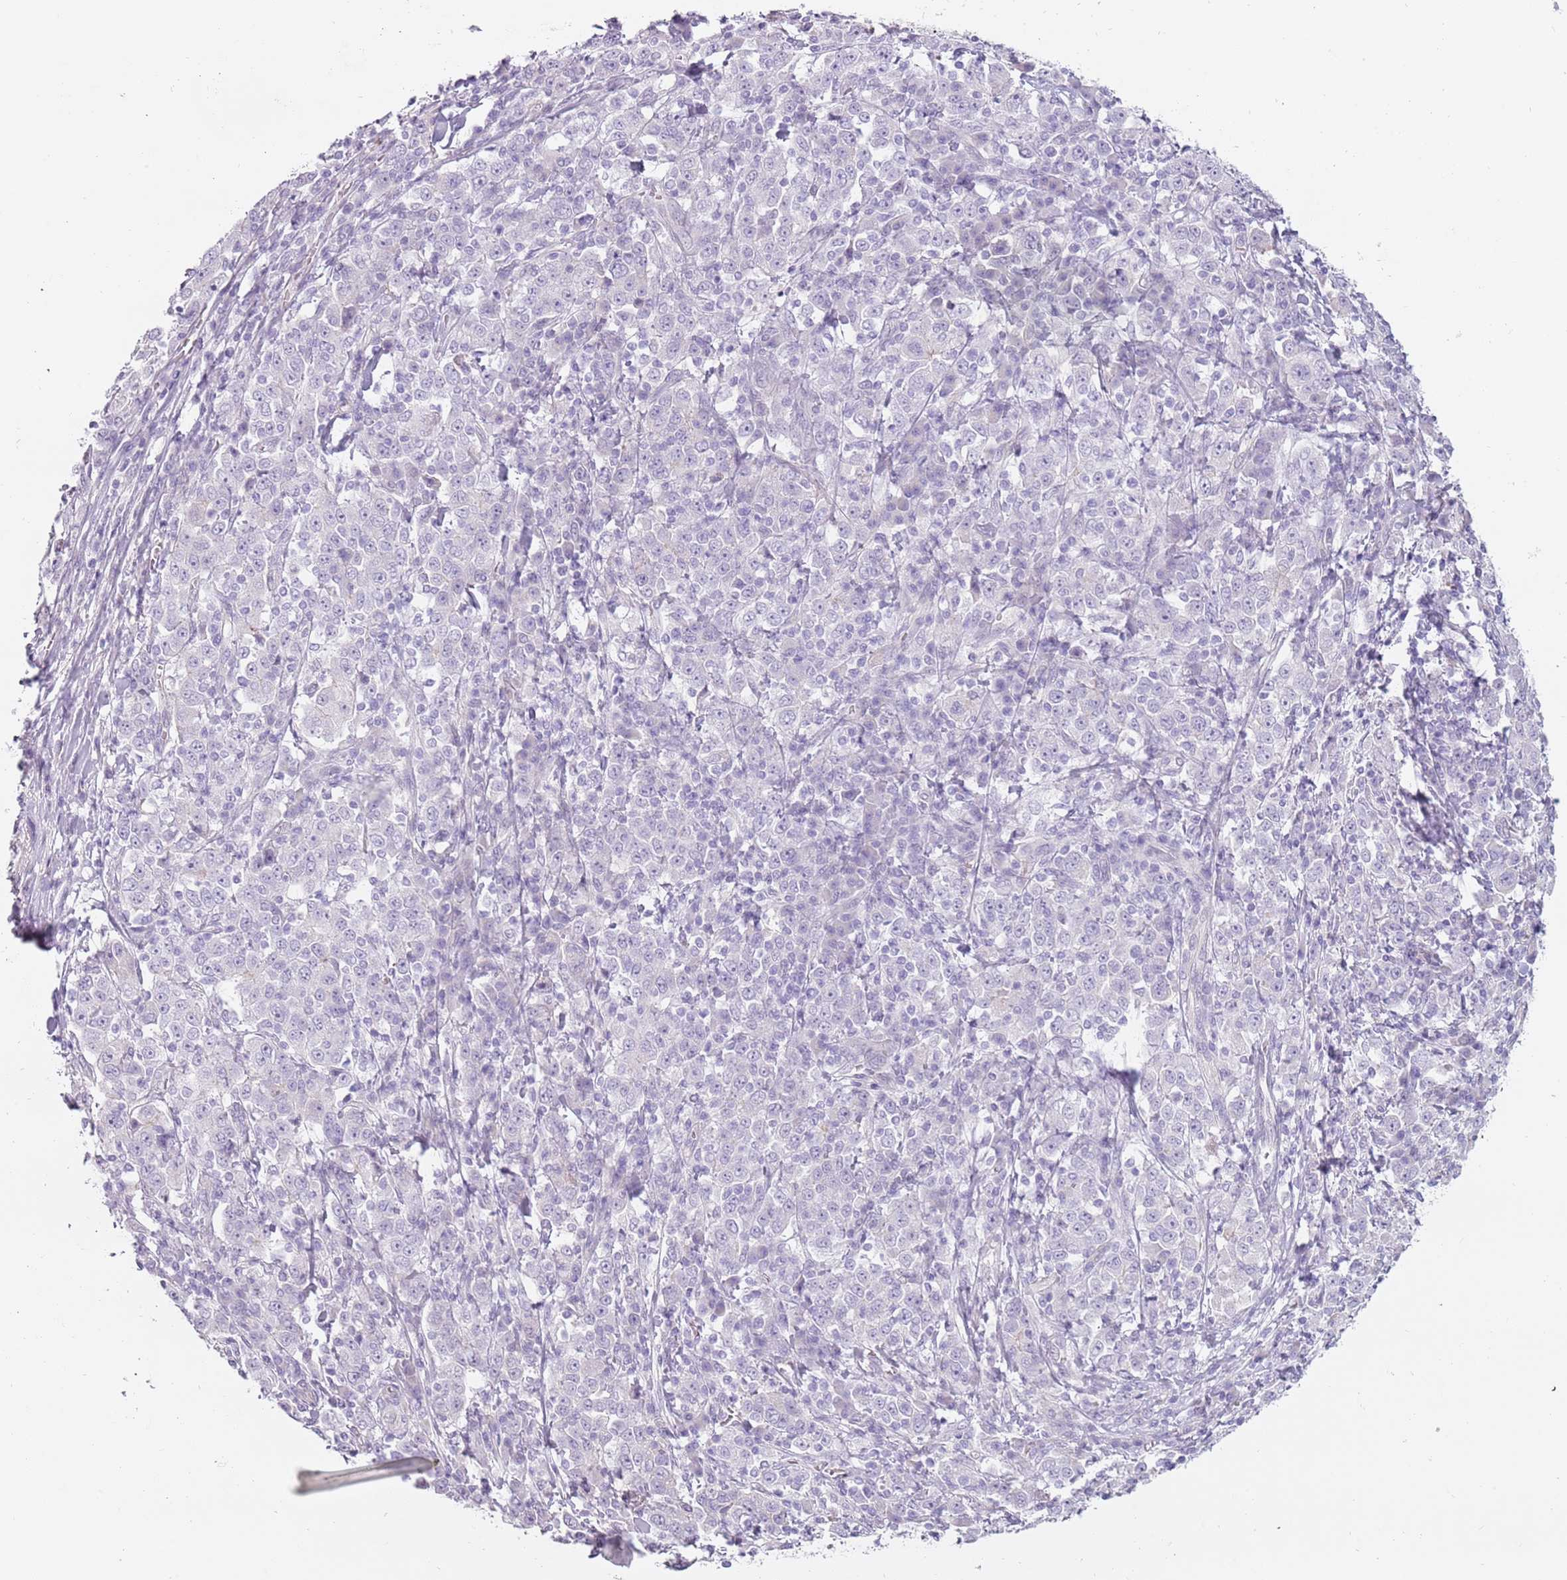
{"staining": {"intensity": "negative", "quantity": "none", "location": "none"}, "tissue": "stomach cancer", "cell_type": "Tumor cells", "image_type": "cancer", "snomed": [{"axis": "morphology", "description": "Normal tissue, NOS"}, {"axis": "morphology", "description": "Adenocarcinoma, NOS"}, {"axis": "topography", "description": "Stomach, upper"}, {"axis": "topography", "description": "Stomach"}], "caption": "Tumor cells are negative for protein expression in human adenocarcinoma (stomach).", "gene": "RFX2", "patient": {"sex": "male", "age": 59}}